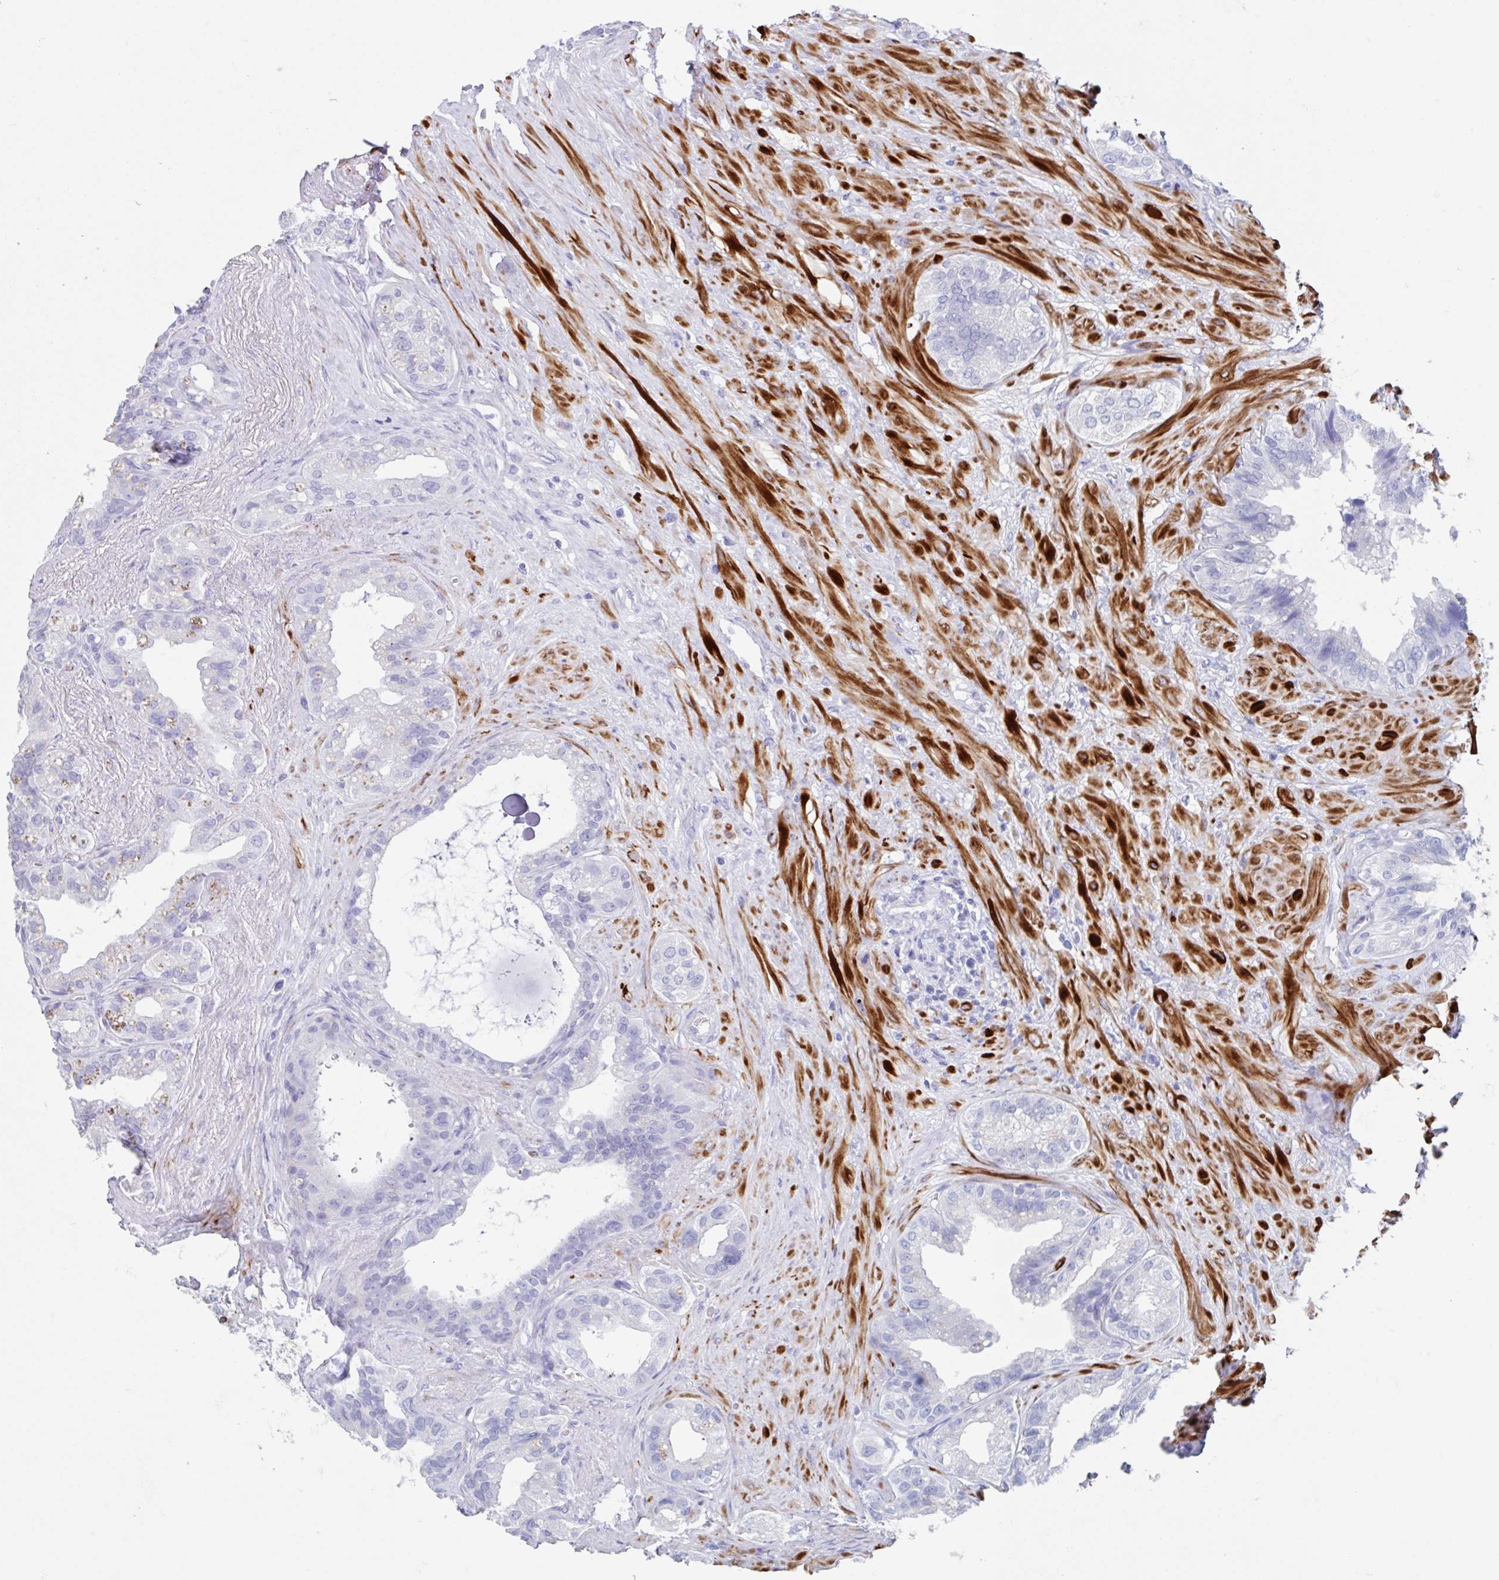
{"staining": {"intensity": "negative", "quantity": "none", "location": "none"}, "tissue": "seminal vesicle", "cell_type": "Glandular cells", "image_type": "normal", "snomed": [{"axis": "morphology", "description": "Normal tissue, NOS"}, {"axis": "topography", "description": "Seminal veicle"}, {"axis": "topography", "description": "Peripheral nerve tissue"}], "caption": "Photomicrograph shows no significant protein staining in glandular cells of benign seminal vesicle. The staining is performed using DAB brown chromogen with nuclei counter-stained in using hematoxylin.", "gene": "CPTP", "patient": {"sex": "male", "age": 76}}